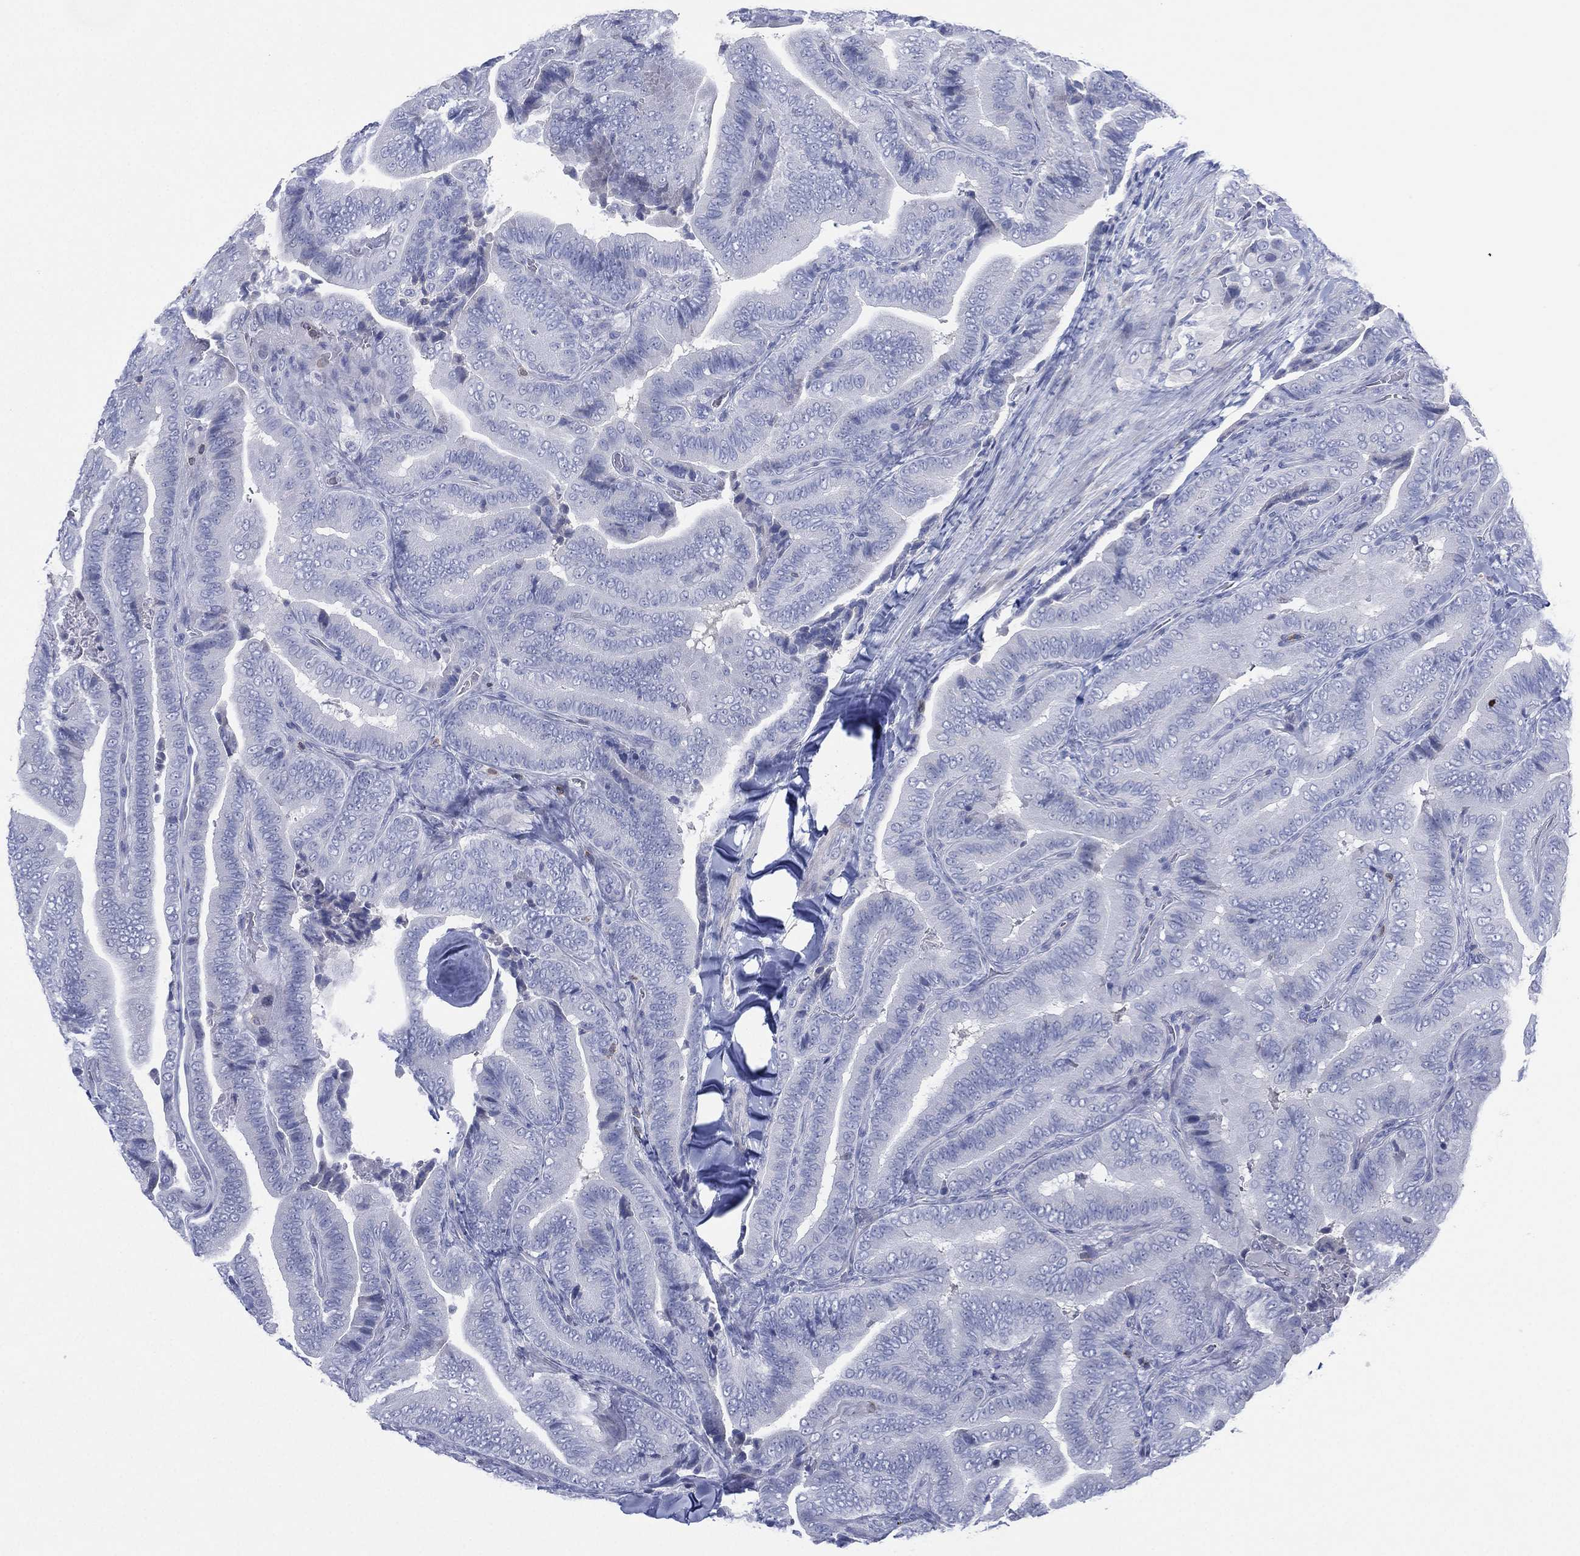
{"staining": {"intensity": "negative", "quantity": "none", "location": "none"}, "tissue": "thyroid cancer", "cell_type": "Tumor cells", "image_type": "cancer", "snomed": [{"axis": "morphology", "description": "Papillary adenocarcinoma, NOS"}, {"axis": "topography", "description": "Thyroid gland"}], "caption": "Tumor cells are negative for brown protein staining in thyroid cancer.", "gene": "SEPTIN1", "patient": {"sex": "male", "age": 61}}